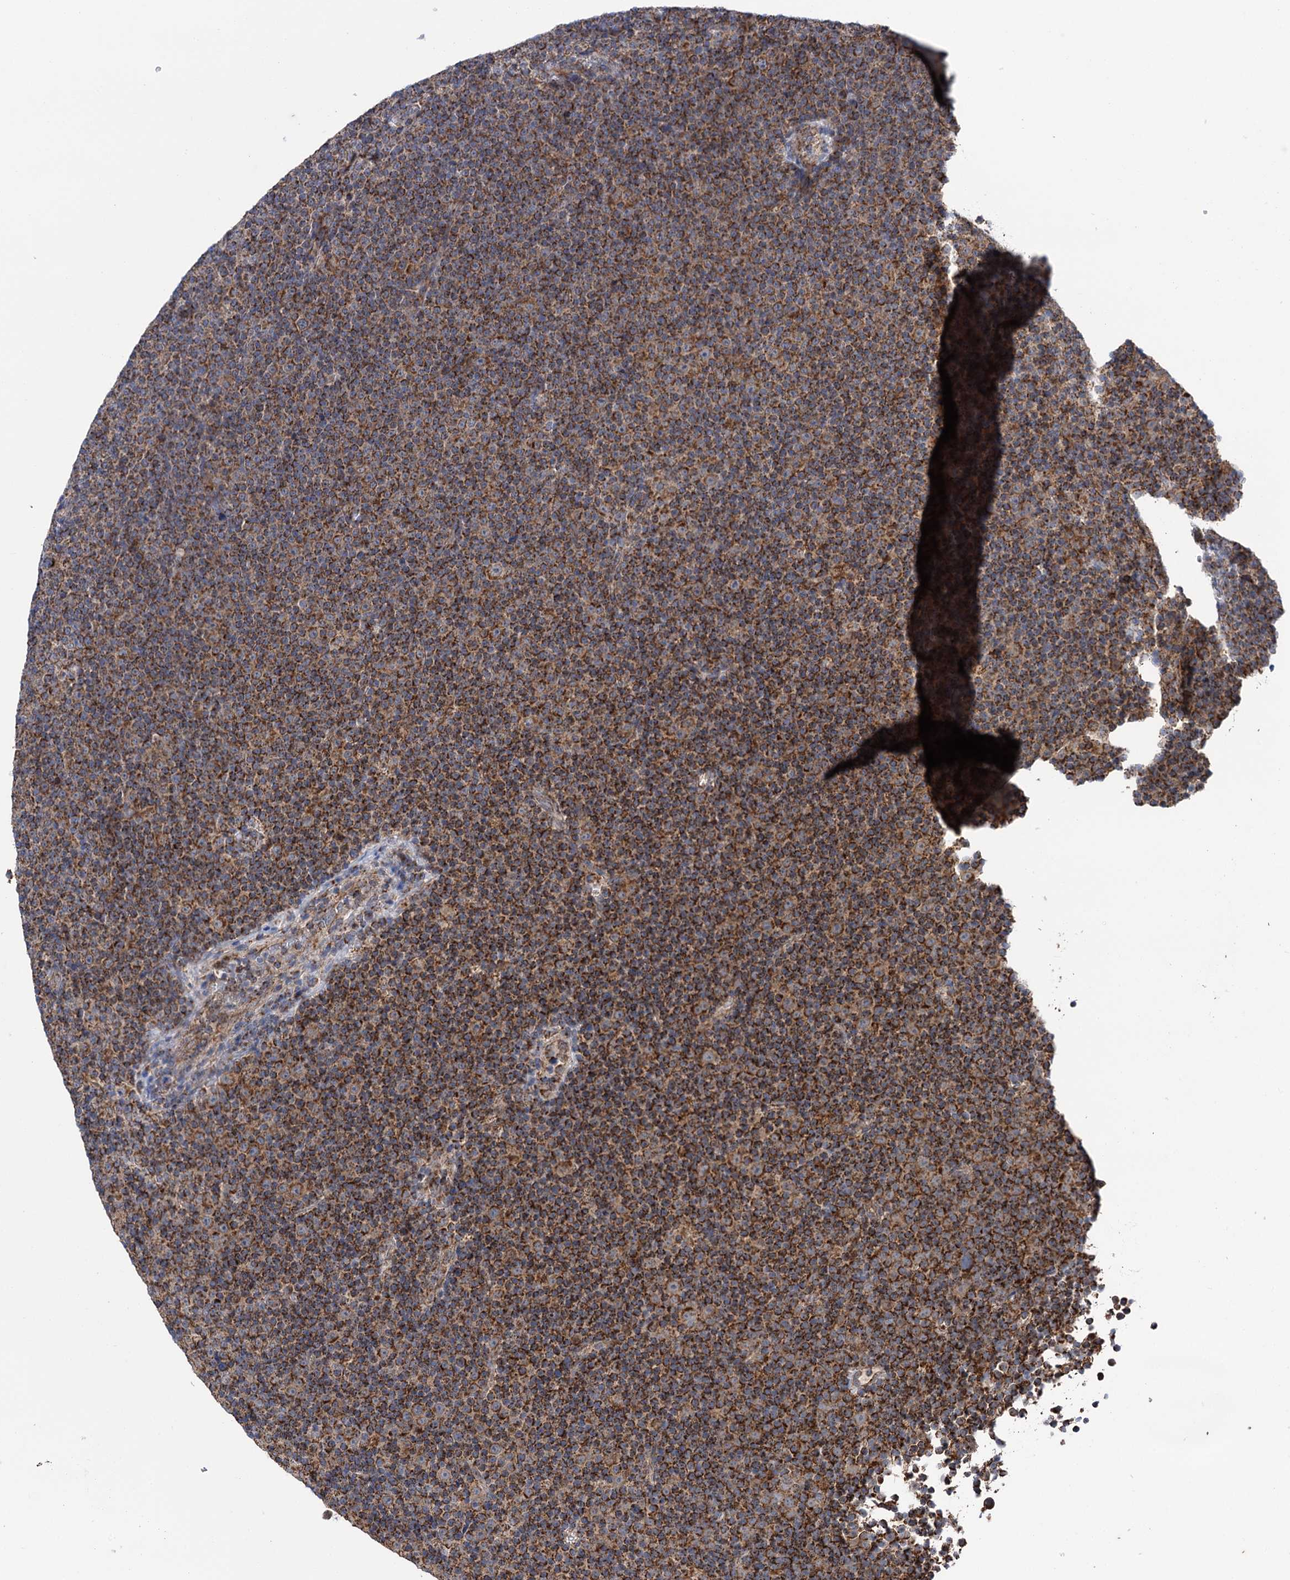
{"staining": {"intensity": "strong", "quantity": ">75%", "location": "cytoplasmic/membranous"}, "tissue": "lymphoma", "cell_type": "Tumor cells", "image_type": "cancer", "snomed": [{"axis": "morphology", "description": "Malignant lymphoma, non-Hodgkin's type, Low grade"}, {"axis": "topography", "description": "Lymph node"}], "caption": "DAB immunohistochemical staining of malignant lymphoma, non-Hodgkin's type (low-grade) demonstrates strong cytoplasmic/membranous protein staining in about >75% of tumor cells.", "gene": "SUCLA2", "patient": {"sex": "female", "age": 67}}